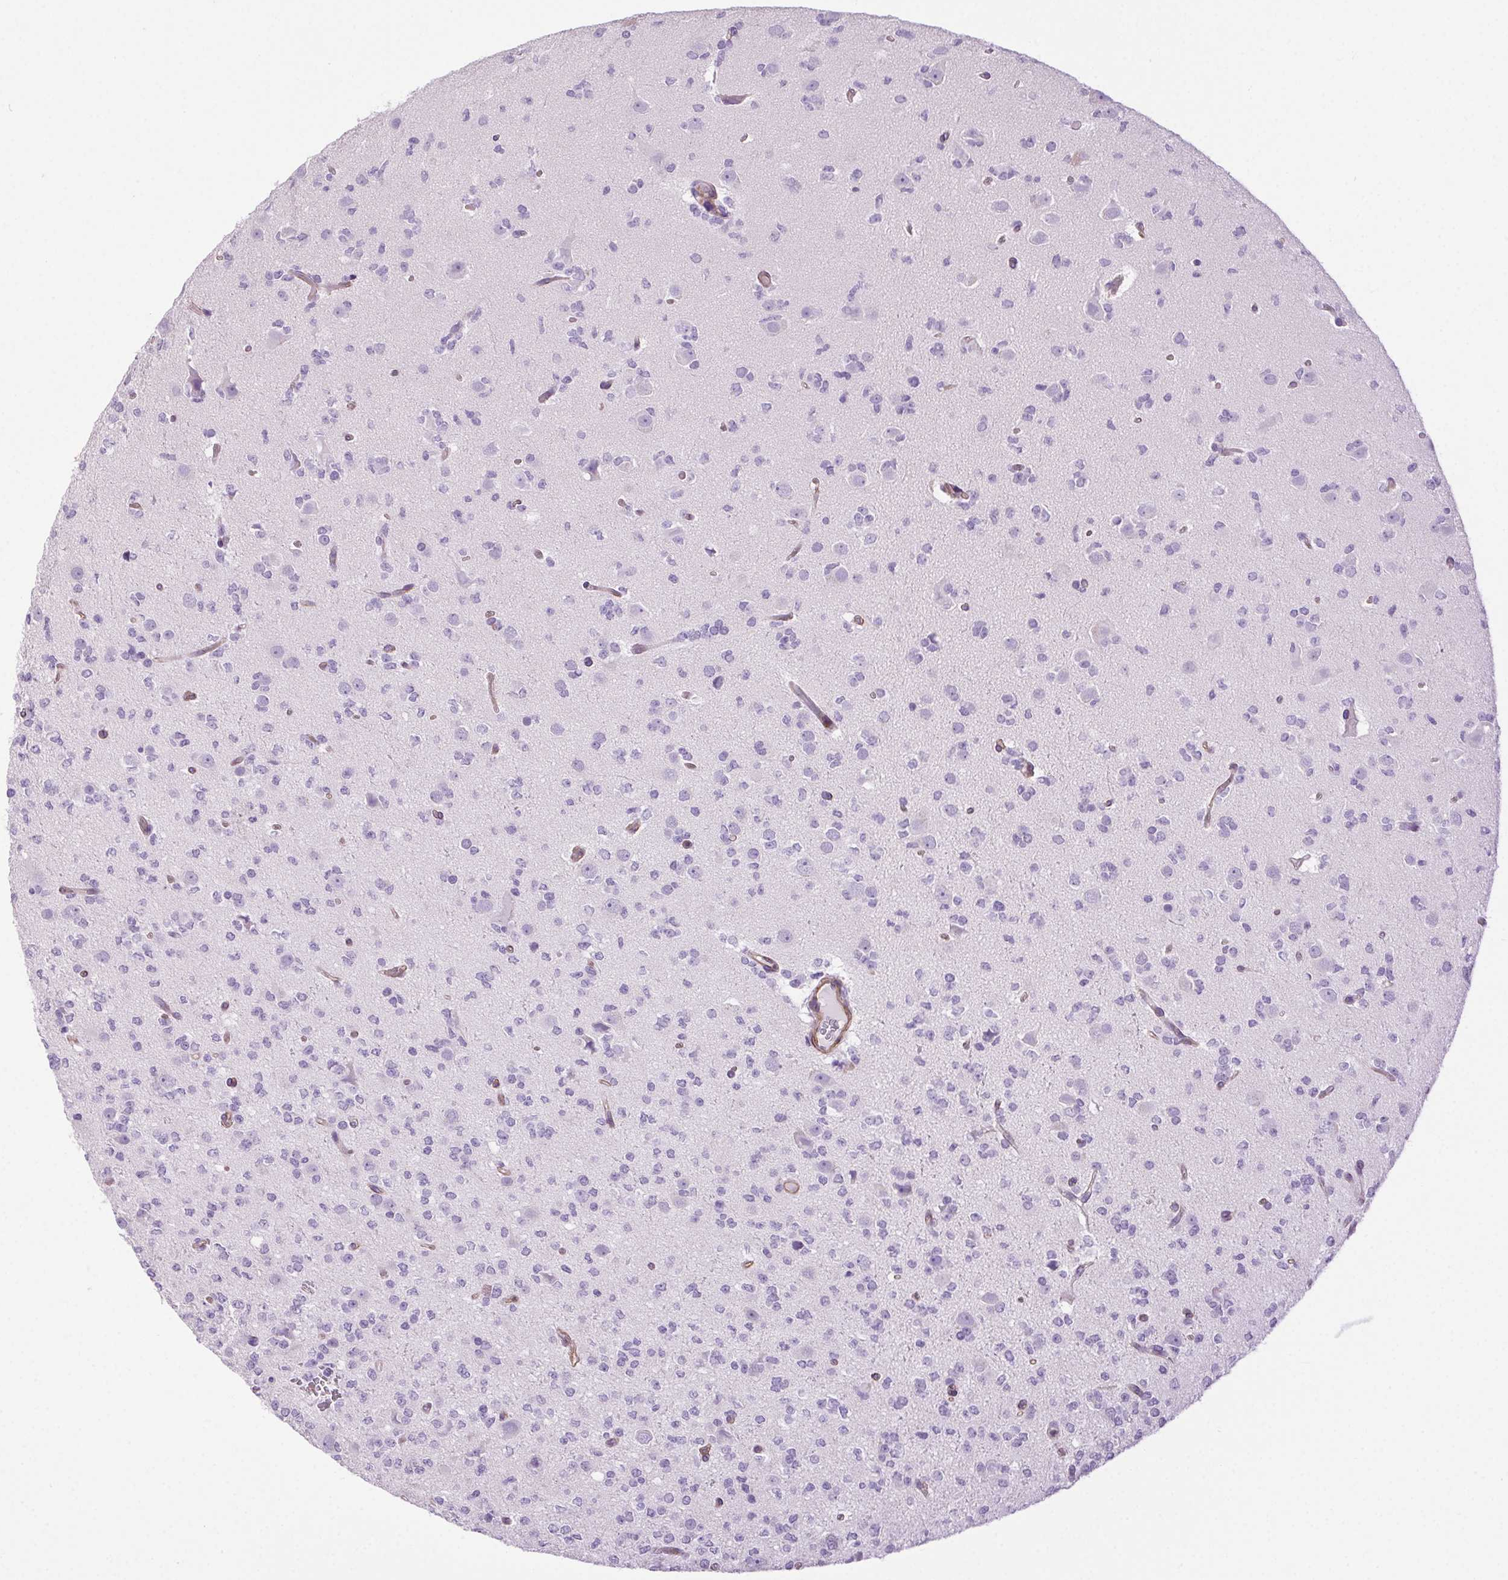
{"staining": {"intensity": "negative", "quantity": "none", "location": "none"}, "tissue": "glioma", "cell_type": "Tumor cells", "image_type": "cancer", "snomed": [{"axis": "morphology", "description": "Glioma, malignant, Low grade"}, {"axis": "topography", "description": "Brain"}], "caption": "A histopathology image of glioma stained for a protein reveals no brown staining in tumor cells. Brightfield microscopy of IHC stained with DAB (3,3'-diaminobenzidine) (brown) and hematoxylin (blue), captured at high magnification.", "gene": "SHCBP1L", "patient": {"sex": "male", "age": 27}}